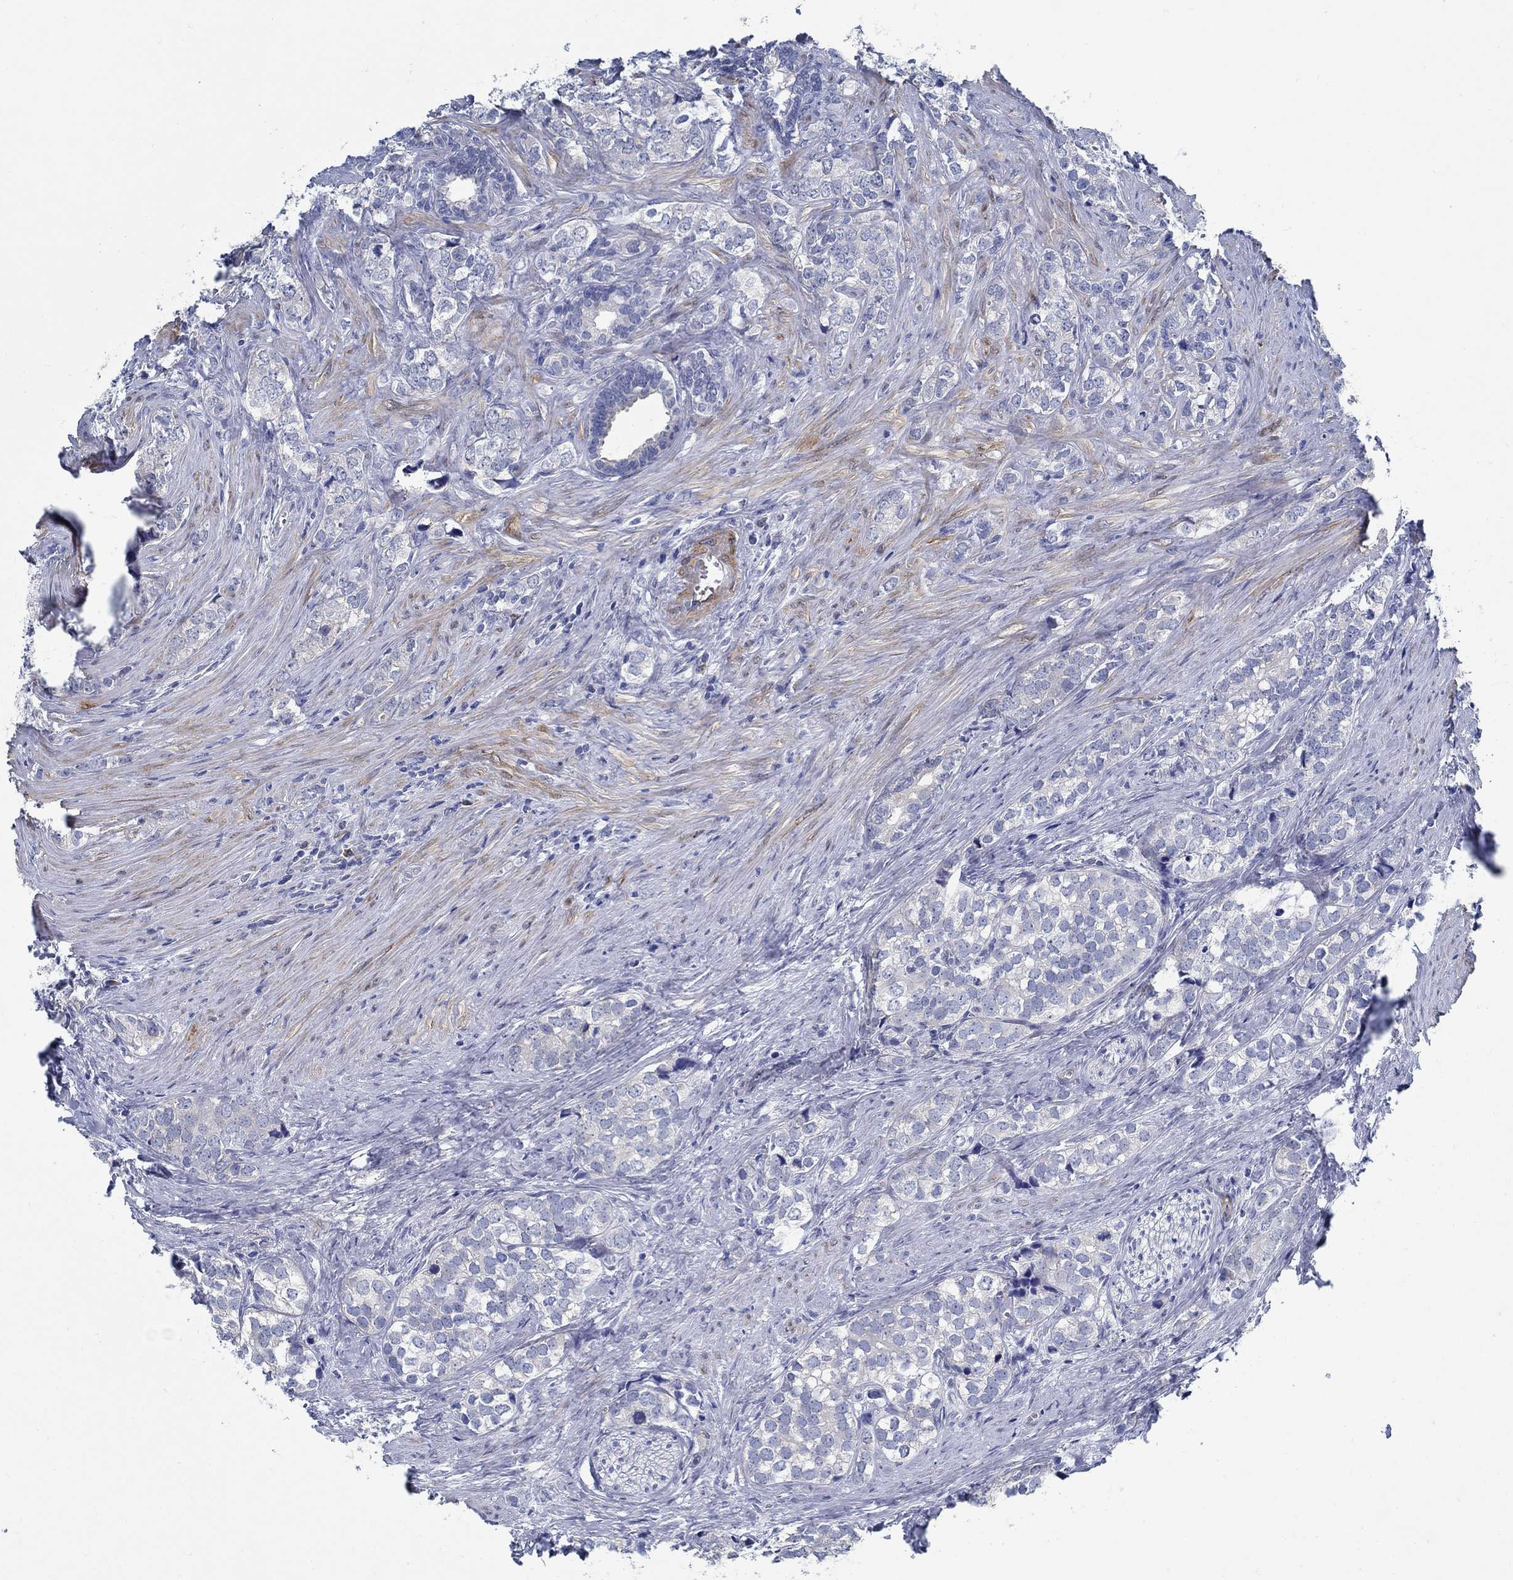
{"staining": {"intensity": "negative", "quantity": "none", "location": "none"}, "tissue": "prostate cancer", "cell_type": "Tumor cells", "image_type": "cancer", "snomed": [{"axis": "morphology", "description": "Adenocarcinoma, NOS"}, {"axis": "topography", "description": "Prostate and seminal vesicle, NOS"}], "caption": "Immunohistochemistry (IHC) photomicrograph of neoplastic tissue: human prostate cancer (adenocarcinoma) stained with DAB (3,3'-diaminobenzidine) reveals no significant protein expression in tumor cells.", "gene": "C15orf39", "patient": {"sex": "male", "age": 63}}